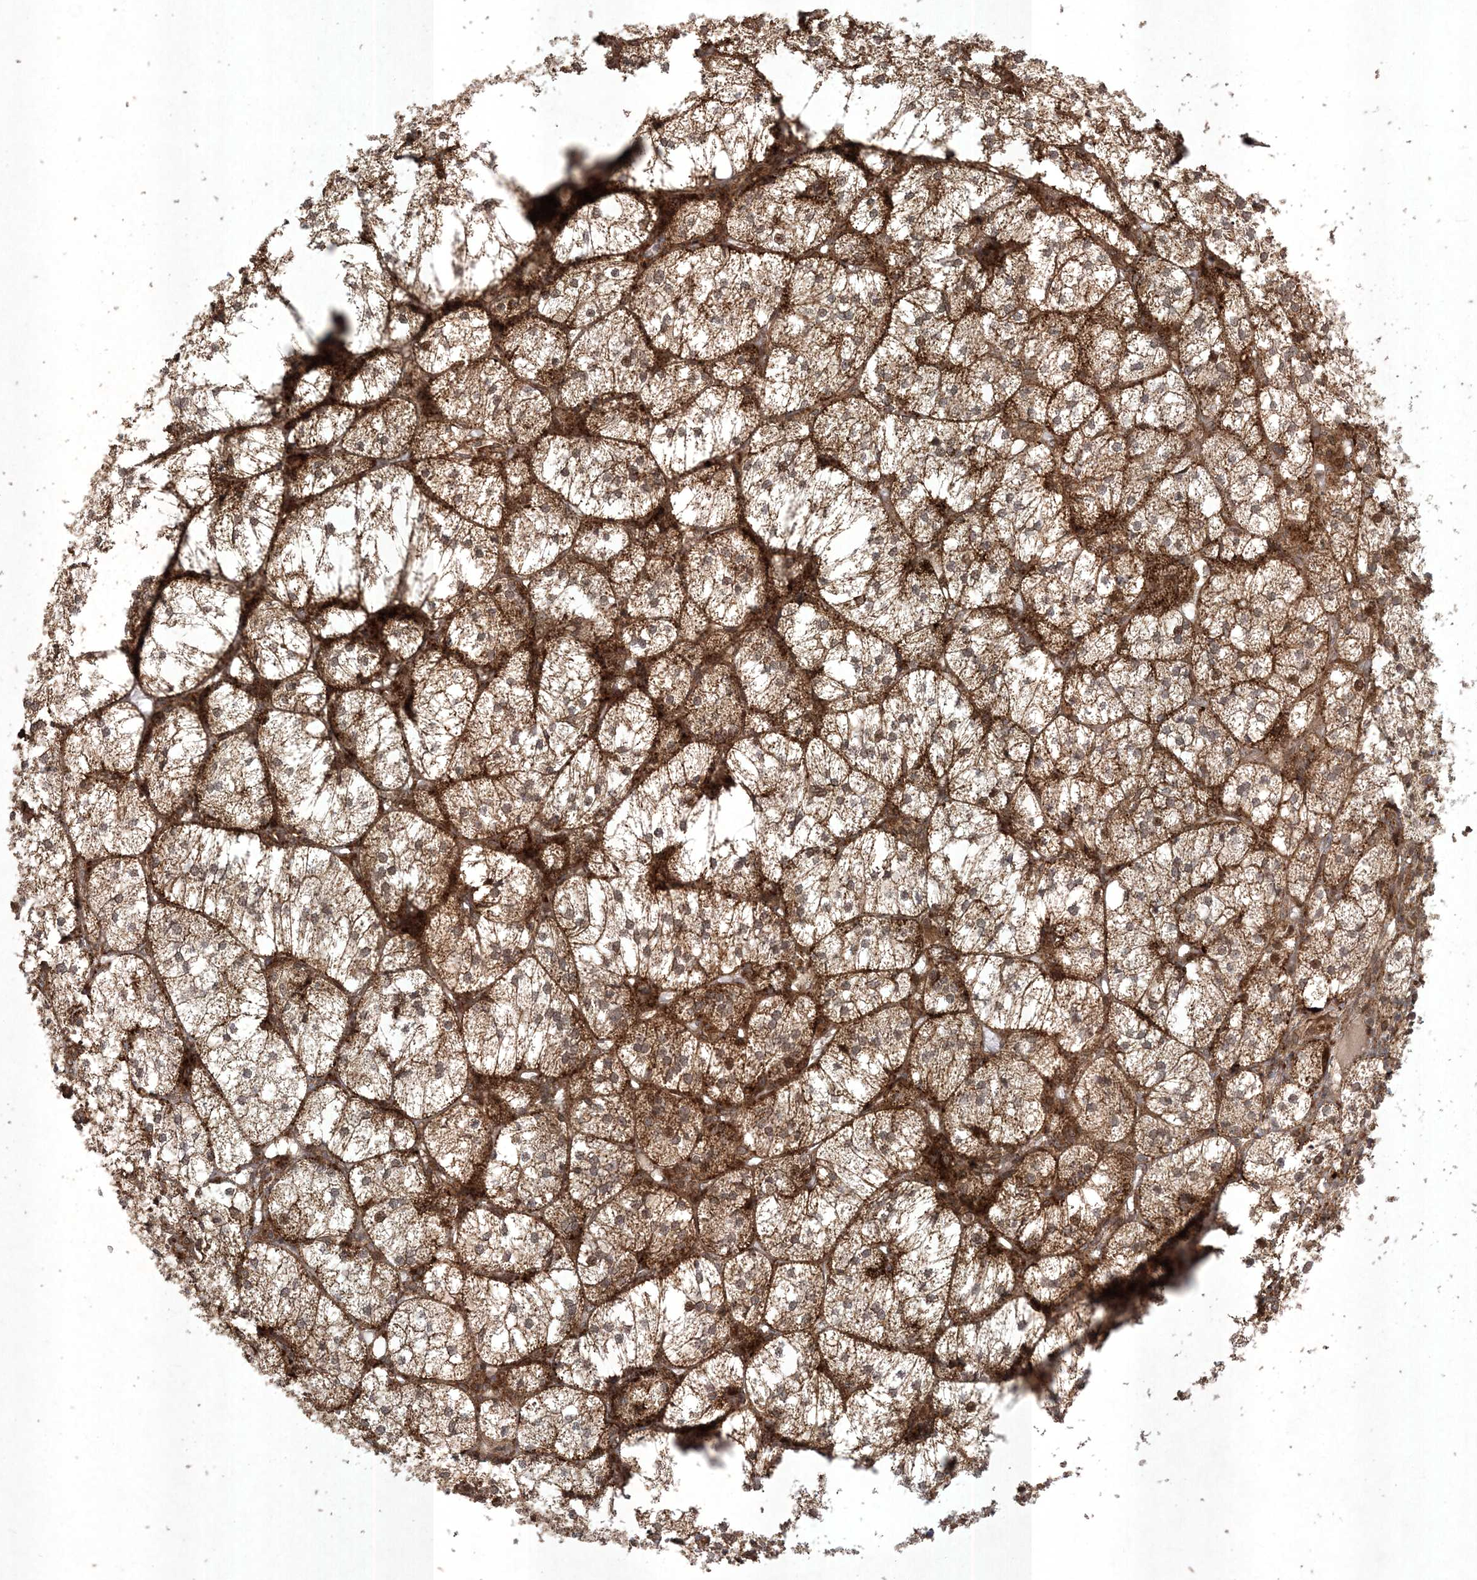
{"staining": {"intensity": "strong", "quantity": ">75%", "location": "cytoplasmic/membranous,nuclear"}, "tissue": "adrenal gland", "cell_type": "Glandular cells", "image_type": "normal", "snomed": [{"axis": "morphology", "description": "Normal tissue, NOS"}, {"axis": "topography", "description": "Adrenal gland"}], "caption": "IHC of unremarkable adrenal gland reveals high levels of strong cytoplasmic/membranous,nuclear staining in approximately >75% of glandular cells.", "gene": "RRAS", "patient": {"sex": "female", "age": 61}}